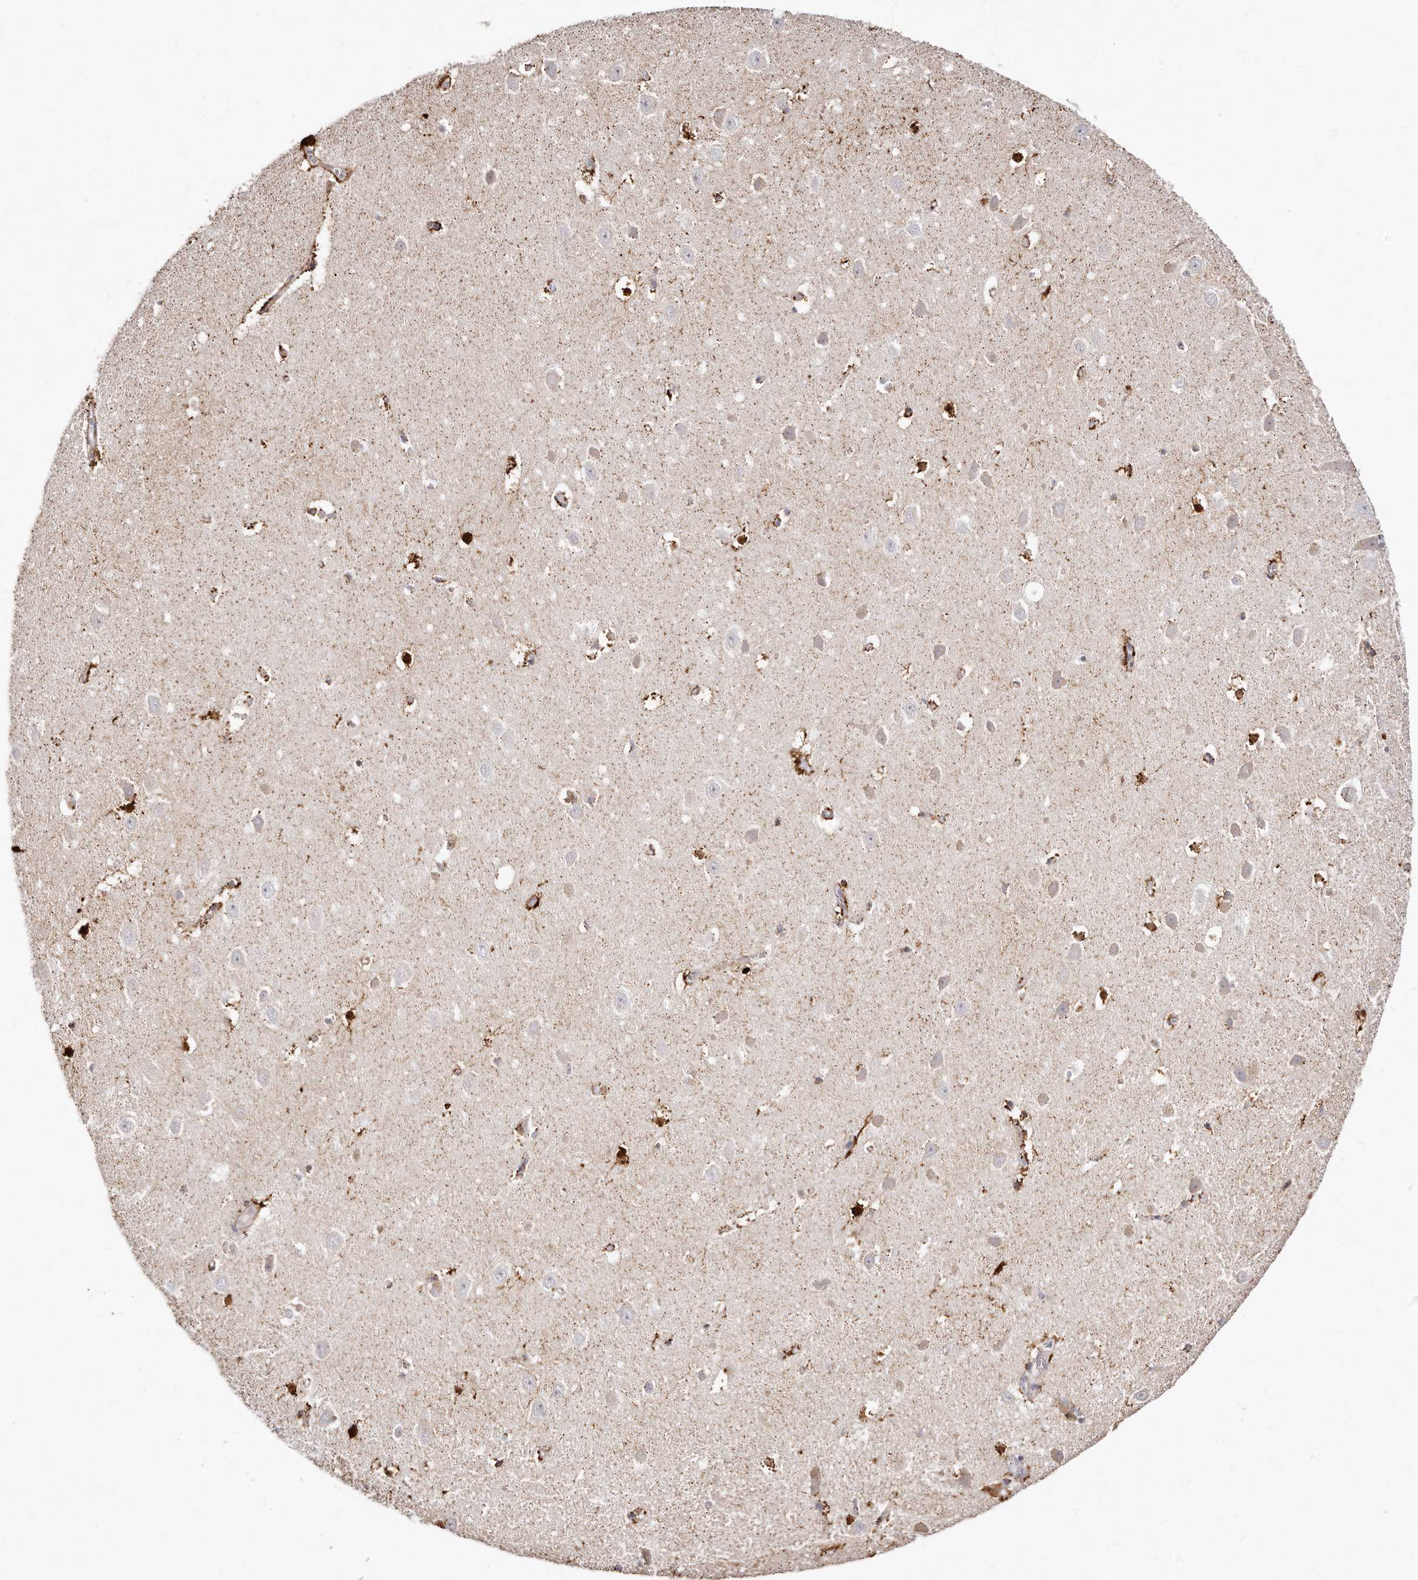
{"staining": {"intensity": "weak", "quantity": "<25%", "location": "cytoplasmic/membranous"}, "tissue": "hippocampus", "cell_type": "Glial cells", "image_type": "normal", "snomed": [{"axis": "morphology", "description": "Normal tissue, NOS"}, {"axis": "topography", "description": "Hippocampus"}], "caption": "Immunohistochemistry (IHC) of unremarkable hippocampus reveals no staining in glial cells.", "gene": "RTKN", "patient": {"sex": "female", "age": 64}}